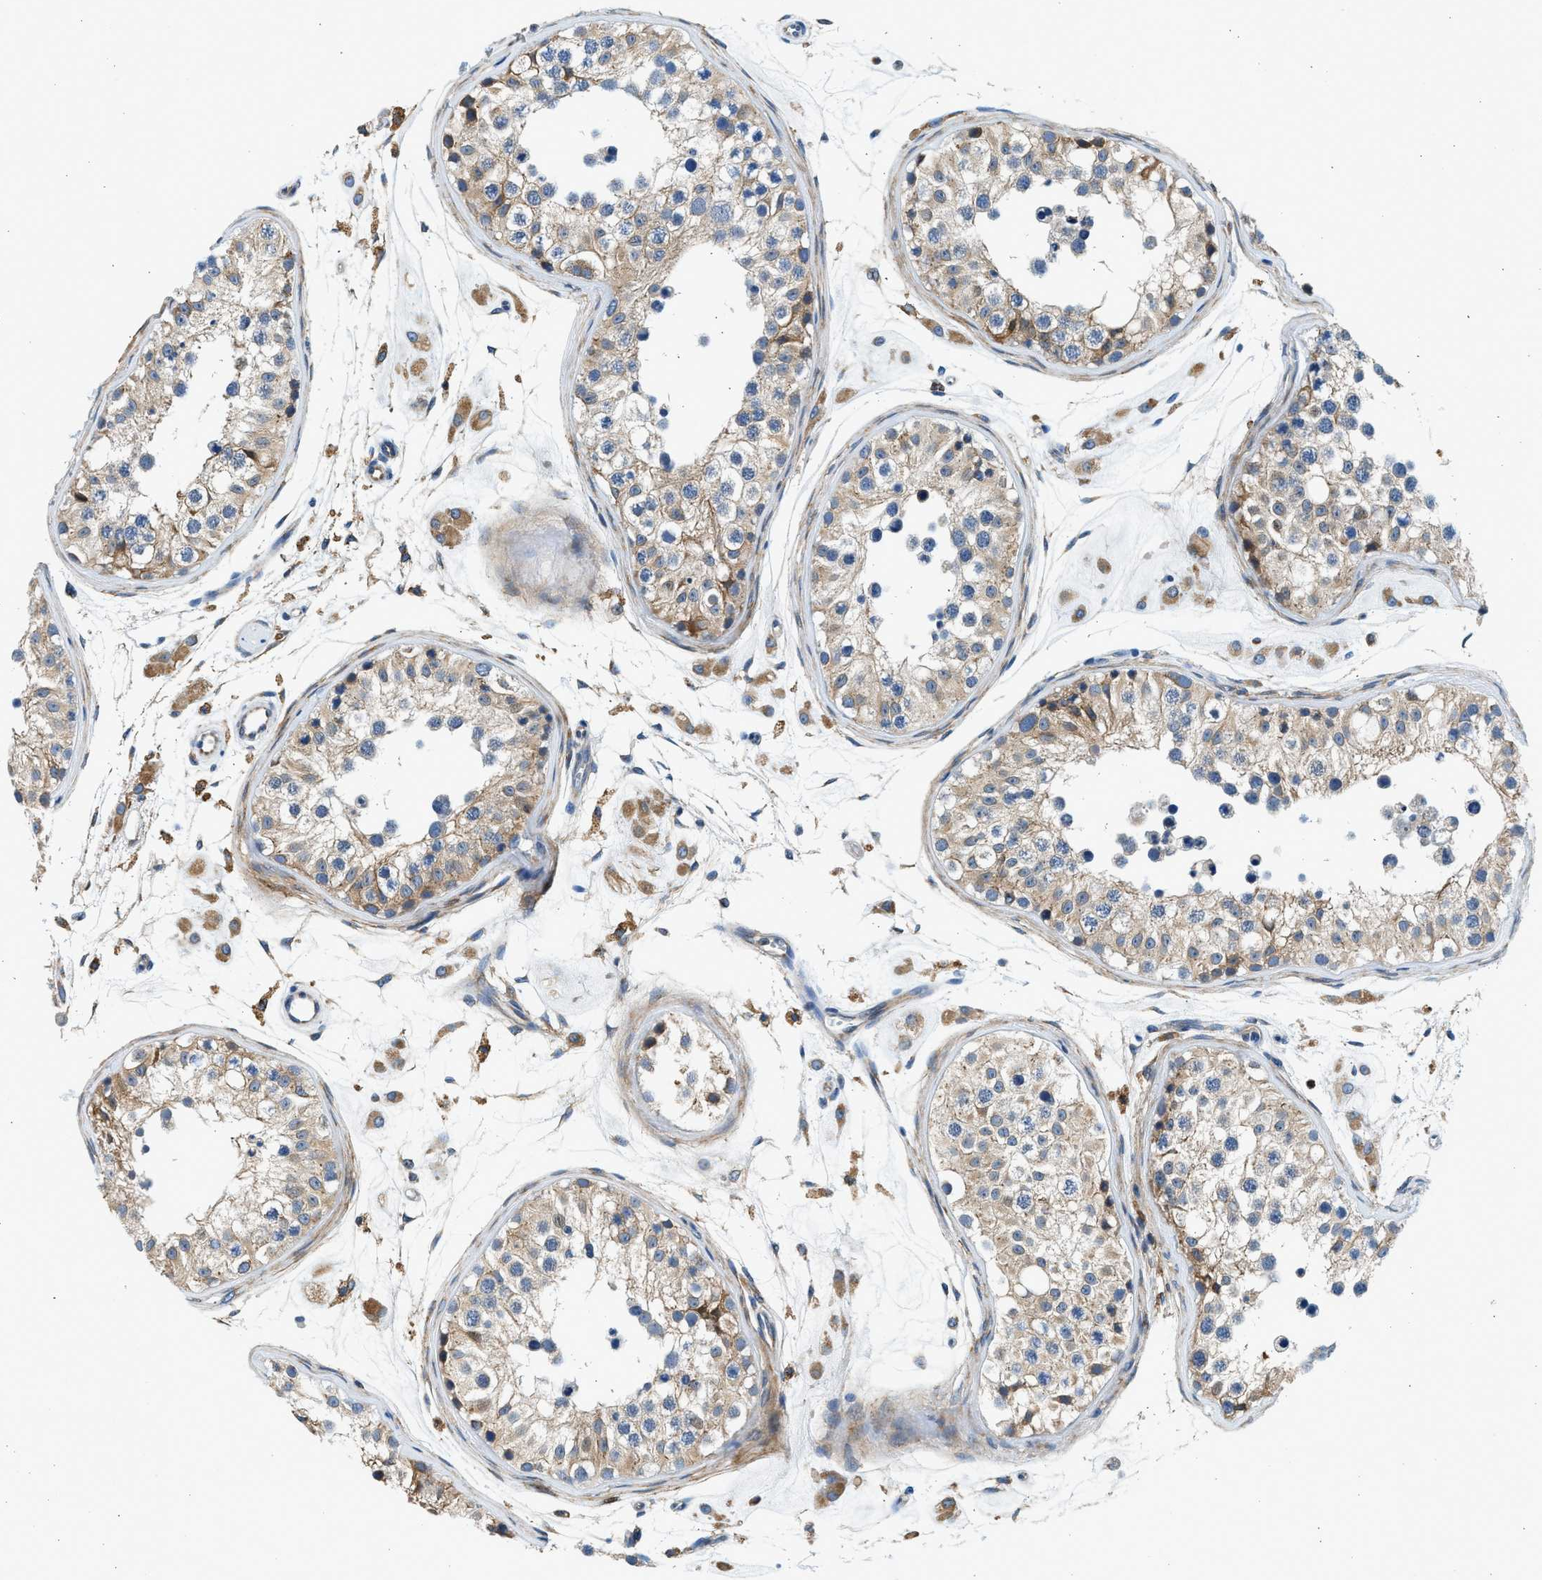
{"staining": {"intensity": "weak", "quantity": ">75%", "location": "cytoplasmic/membranous"}, "tissue": "testis", "cell_type": "Cells in seminiferous ducts", "image_type": "normal", "snomed": [{"axis": "morphology", "description": "Normal tissue, NOS"}, {"axis": "morphology", "description": "Adenocarcinoma, metastatic, NOS"}, {"axis": "topography", "description": "Testis"}], "caption": "The histopathology image demonstrates staining of normal testis, revealing weak cytoplasmic/membranous protein positivity (brown color) within cells in seminiferous ducts.", "gene": "CNTN6", "patient": {"sex": "male", "age": 26}}